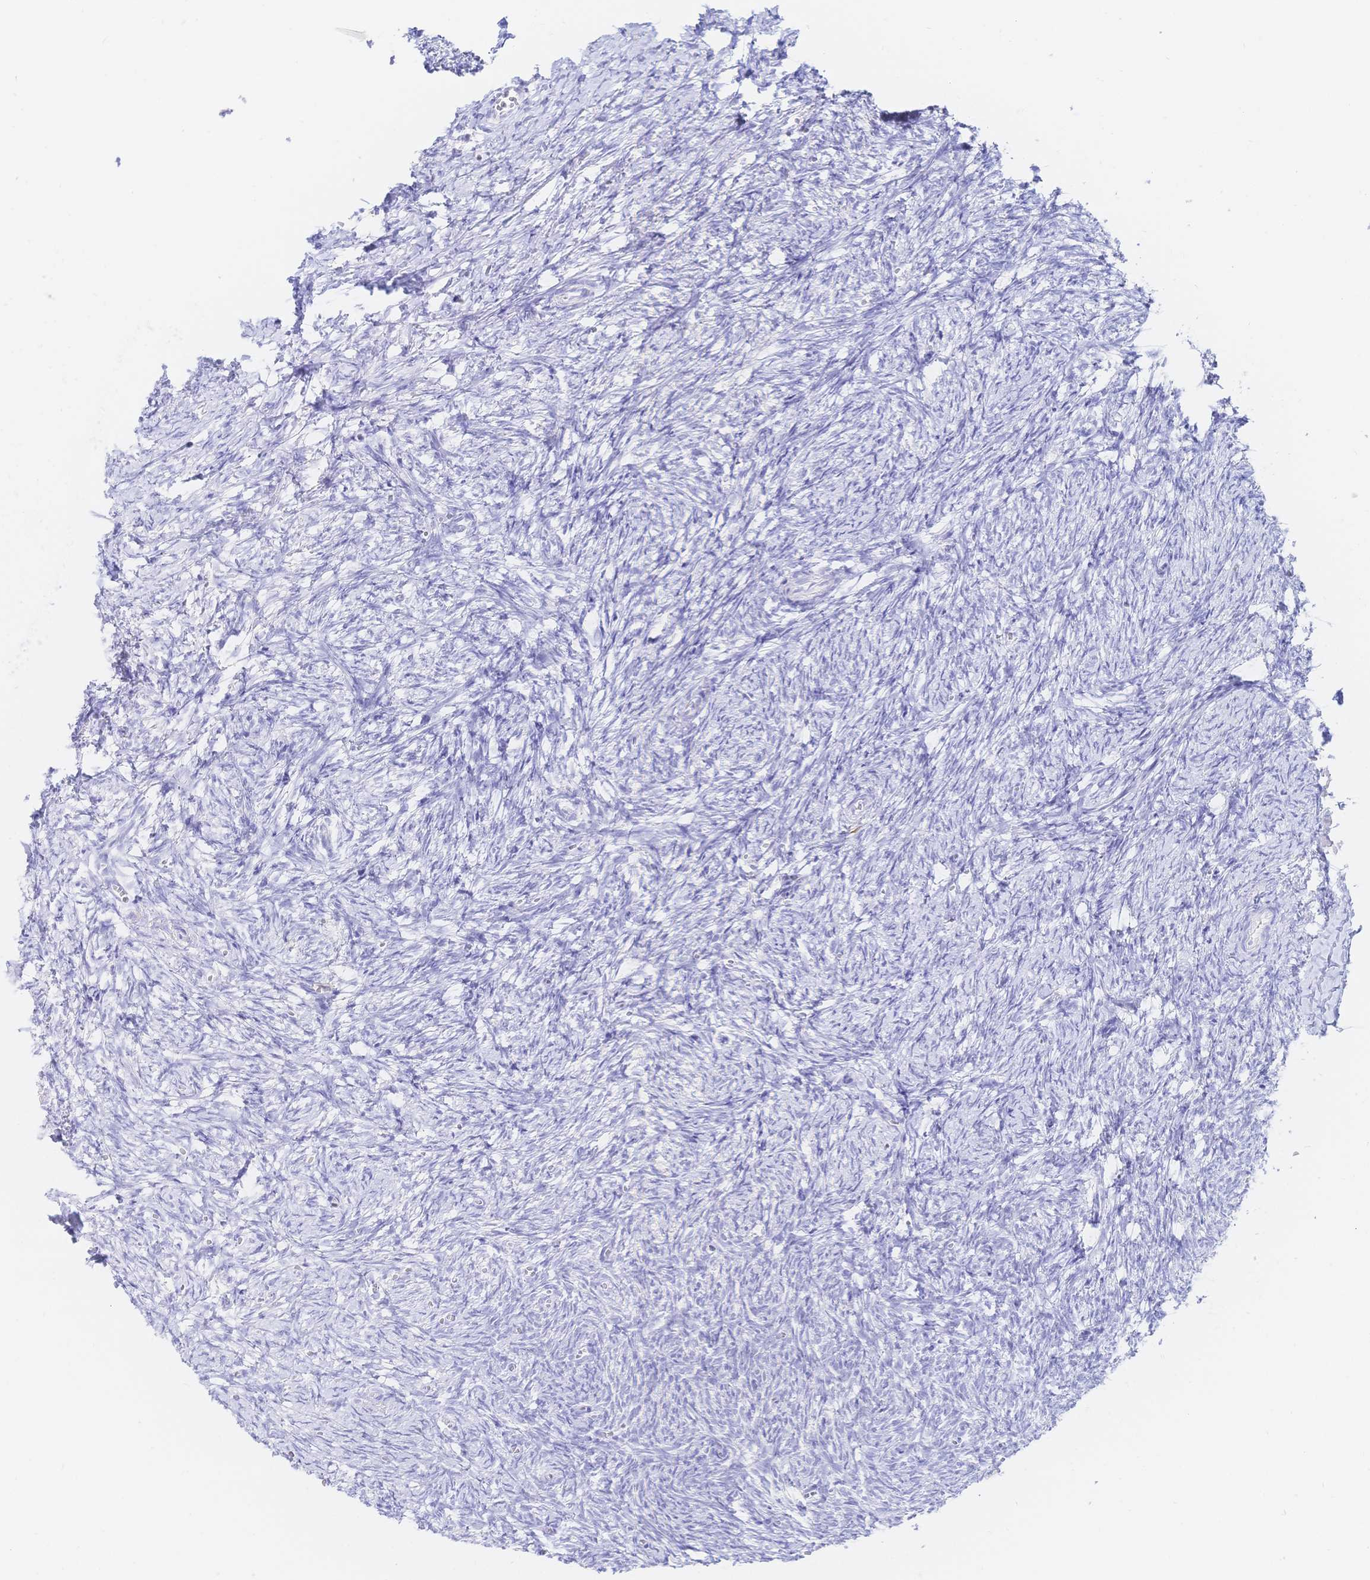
{"staining": {"intensity": "negative", "quantity": "none", "location": "none"}, "tissue": "ovary", "cell_type": "Follicle cells", "image_type": "normal", "snomed": [{"axis": "morphology", "description": "Normal tissue, NOS"}, {"axis": "topography", "description": "Ovary"}], "caption": "The image displays no significant expression in follicle cells of ovary. (Brightfield microscopy of DAB immunohistochemistry (IHC) at high magnification).", "gene": "RRM1", "patient": {"sex": "female", "age": 41}}